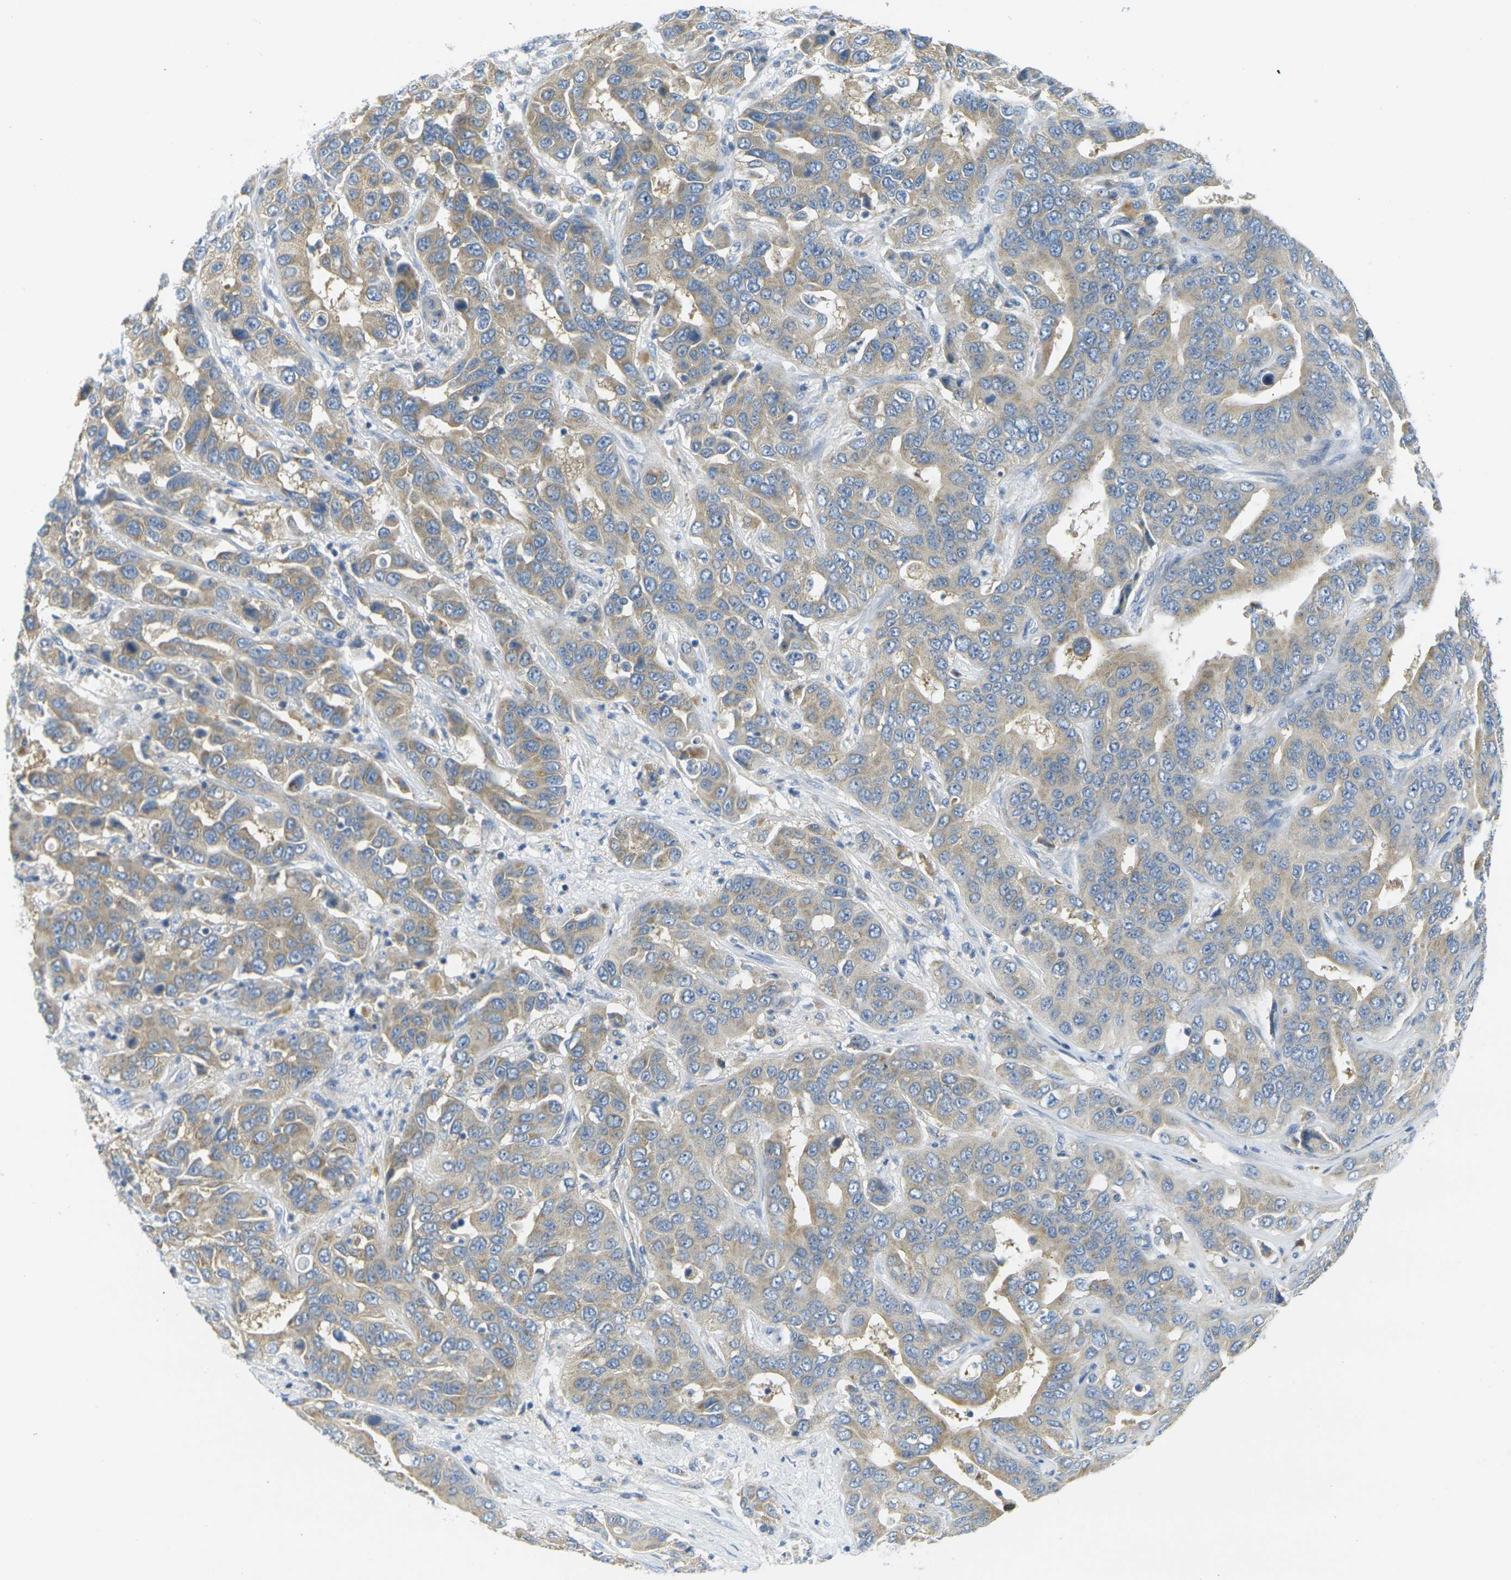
{"staining": {"intensity": "weak", "quantity": ">75%", "location": "cytoplasmic/membranous"}, "tissue": "liver cancer", "cell_type": "Tumor cells", "image_type": "cancer", "snomed": [{"axis": "morphology", "description": "Cholangiocarcinoma"}, {"axis": "topography", "description": "Liver"}], "caption": "A low amount of weak cytoplasmic/membranous positivity is identified in about >75% of tumor cells in cholangiocarcinoma (liver) tissue.", "gene": "PARD6B", "patient": {"sex": "female", "age": 52}}